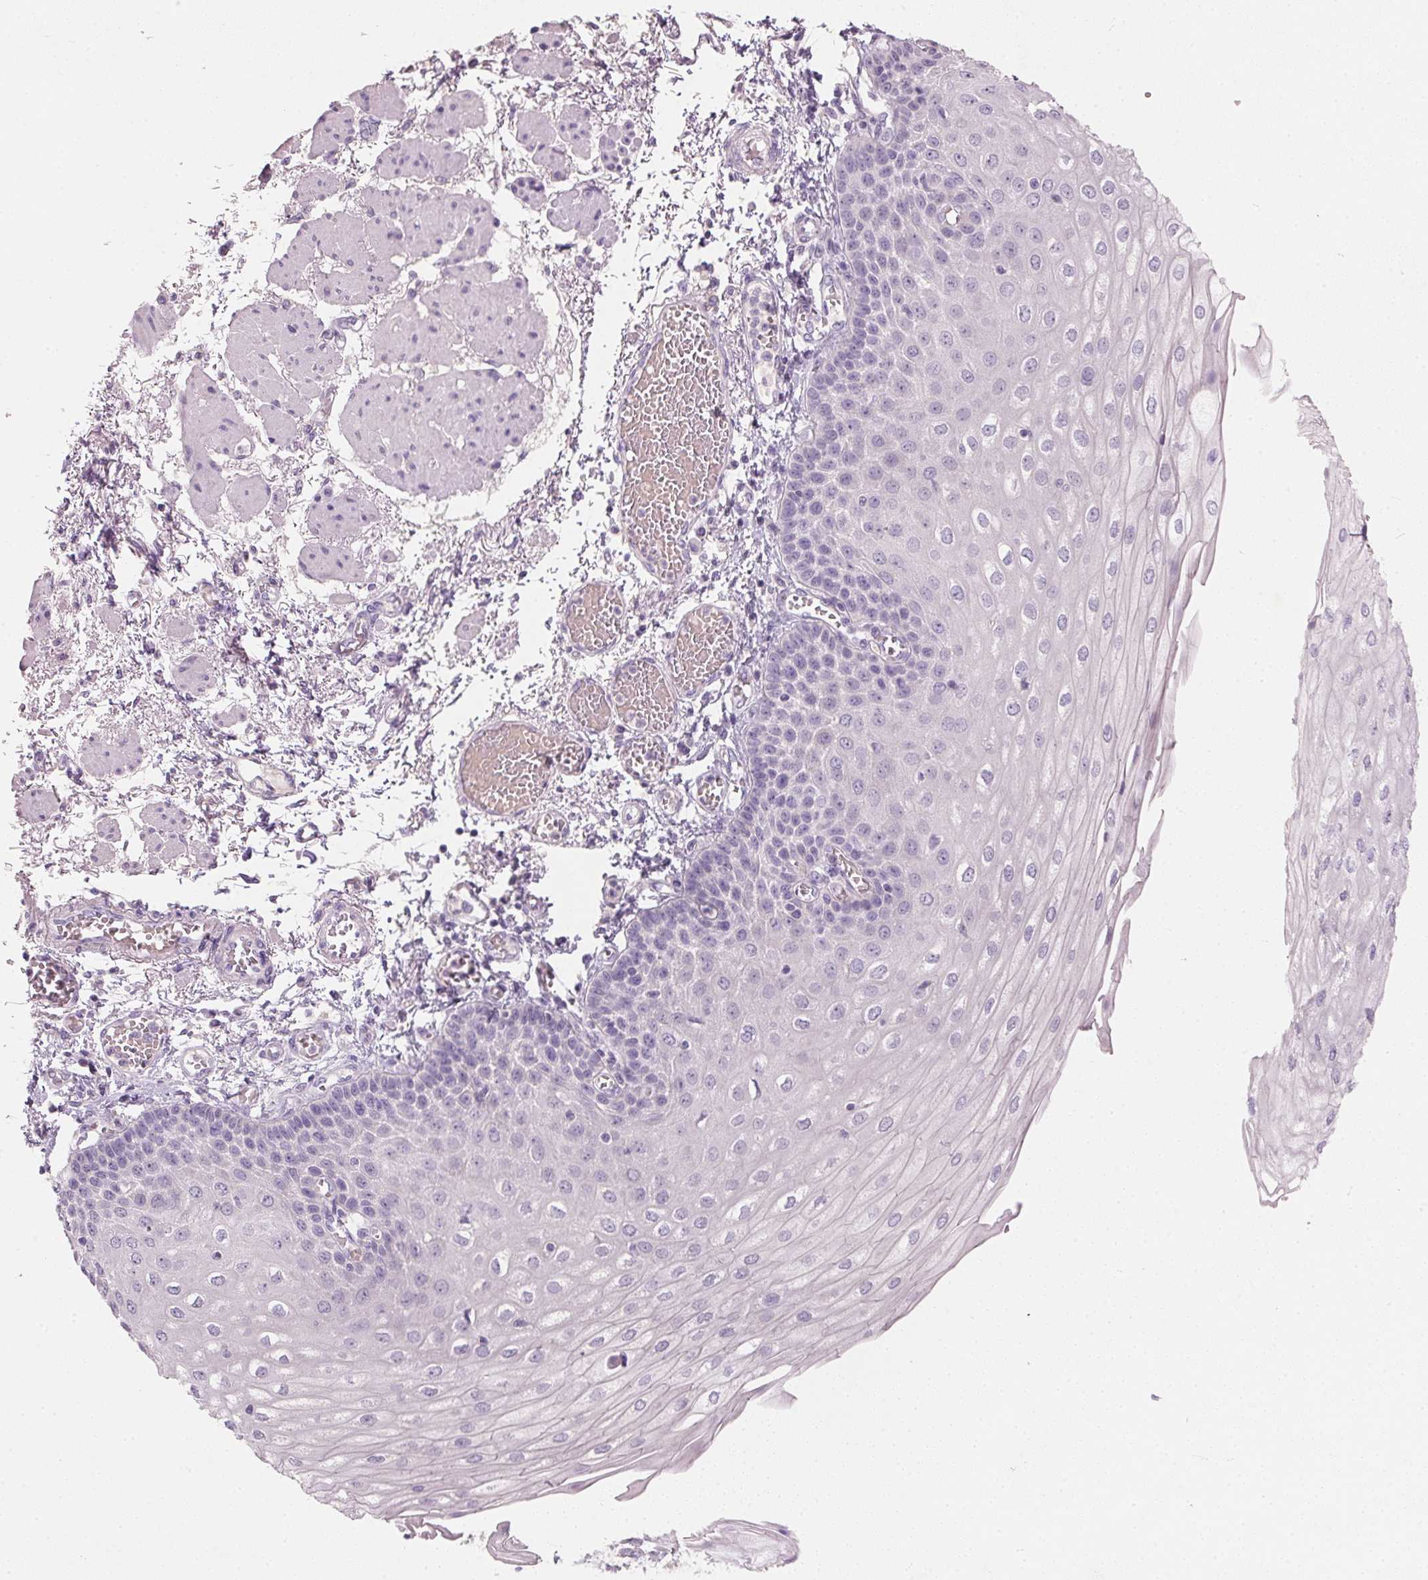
{"staining": {"intensity": "negative", "quantity": "none", "location": "none"}, "tissue": "esophagus", "cell_type": "Squamous epithelial cells", "image_type": "normal", "snomed": [{"axis": "morphology", "description": "Normal tissue, NOS"}, {"axis": "morphology", "description": "Adenocarcinoma, NOS"}, {"axis": "topography", "description": "Esophagus"}], "caption": "The image reveals no significant positivity in squamous epithelial cells of esophagus.", "gene": "HSD17B1", "patient": {"sex": "male", "age": 81}}